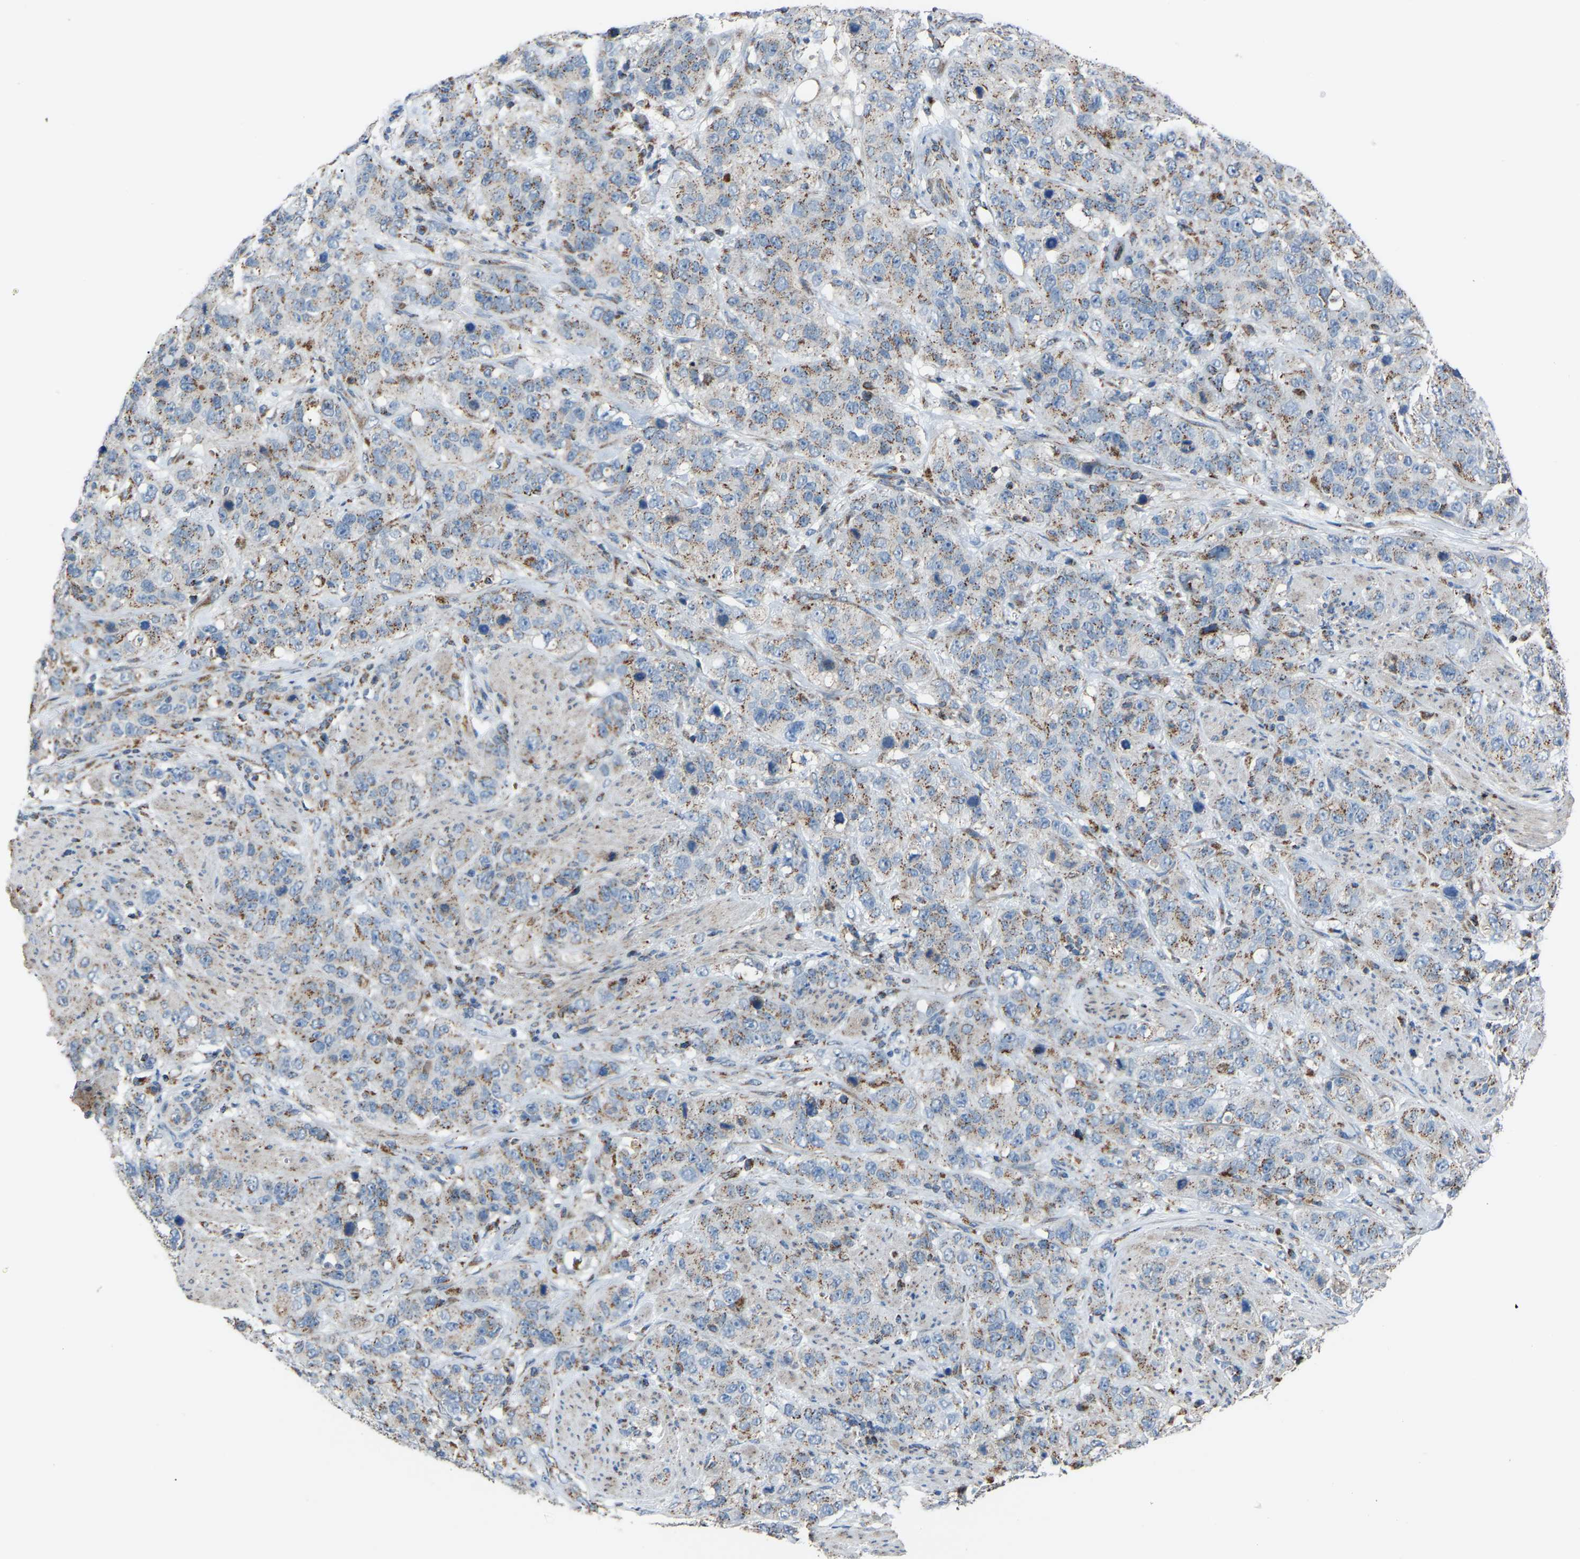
{"staining": {"intensity": "weak", "quantity": "<25%", "location": "cytoplasmic/membranous"}, "tissue": "stomach cancer", "cell_type": "Tumor cells", "image_type": "cancer", "snomed": [{"axis": "morphology", "description": "Adenocarcinoma, NOS"}, {"axis": "topography", "description": "Stomach"}], "caption": "Immunohistochemistry photomicrograph of human adenocarcinoma (stomach) stained for a protein (brown), which displays no positivity in tumor cells. (Stains: DAB IHC with hematoxylin counter stain, Microscopy: brightfield microscopy at high magnification).", "gene": "CANT1", "patient": {"sex": "male", "age": 48}}